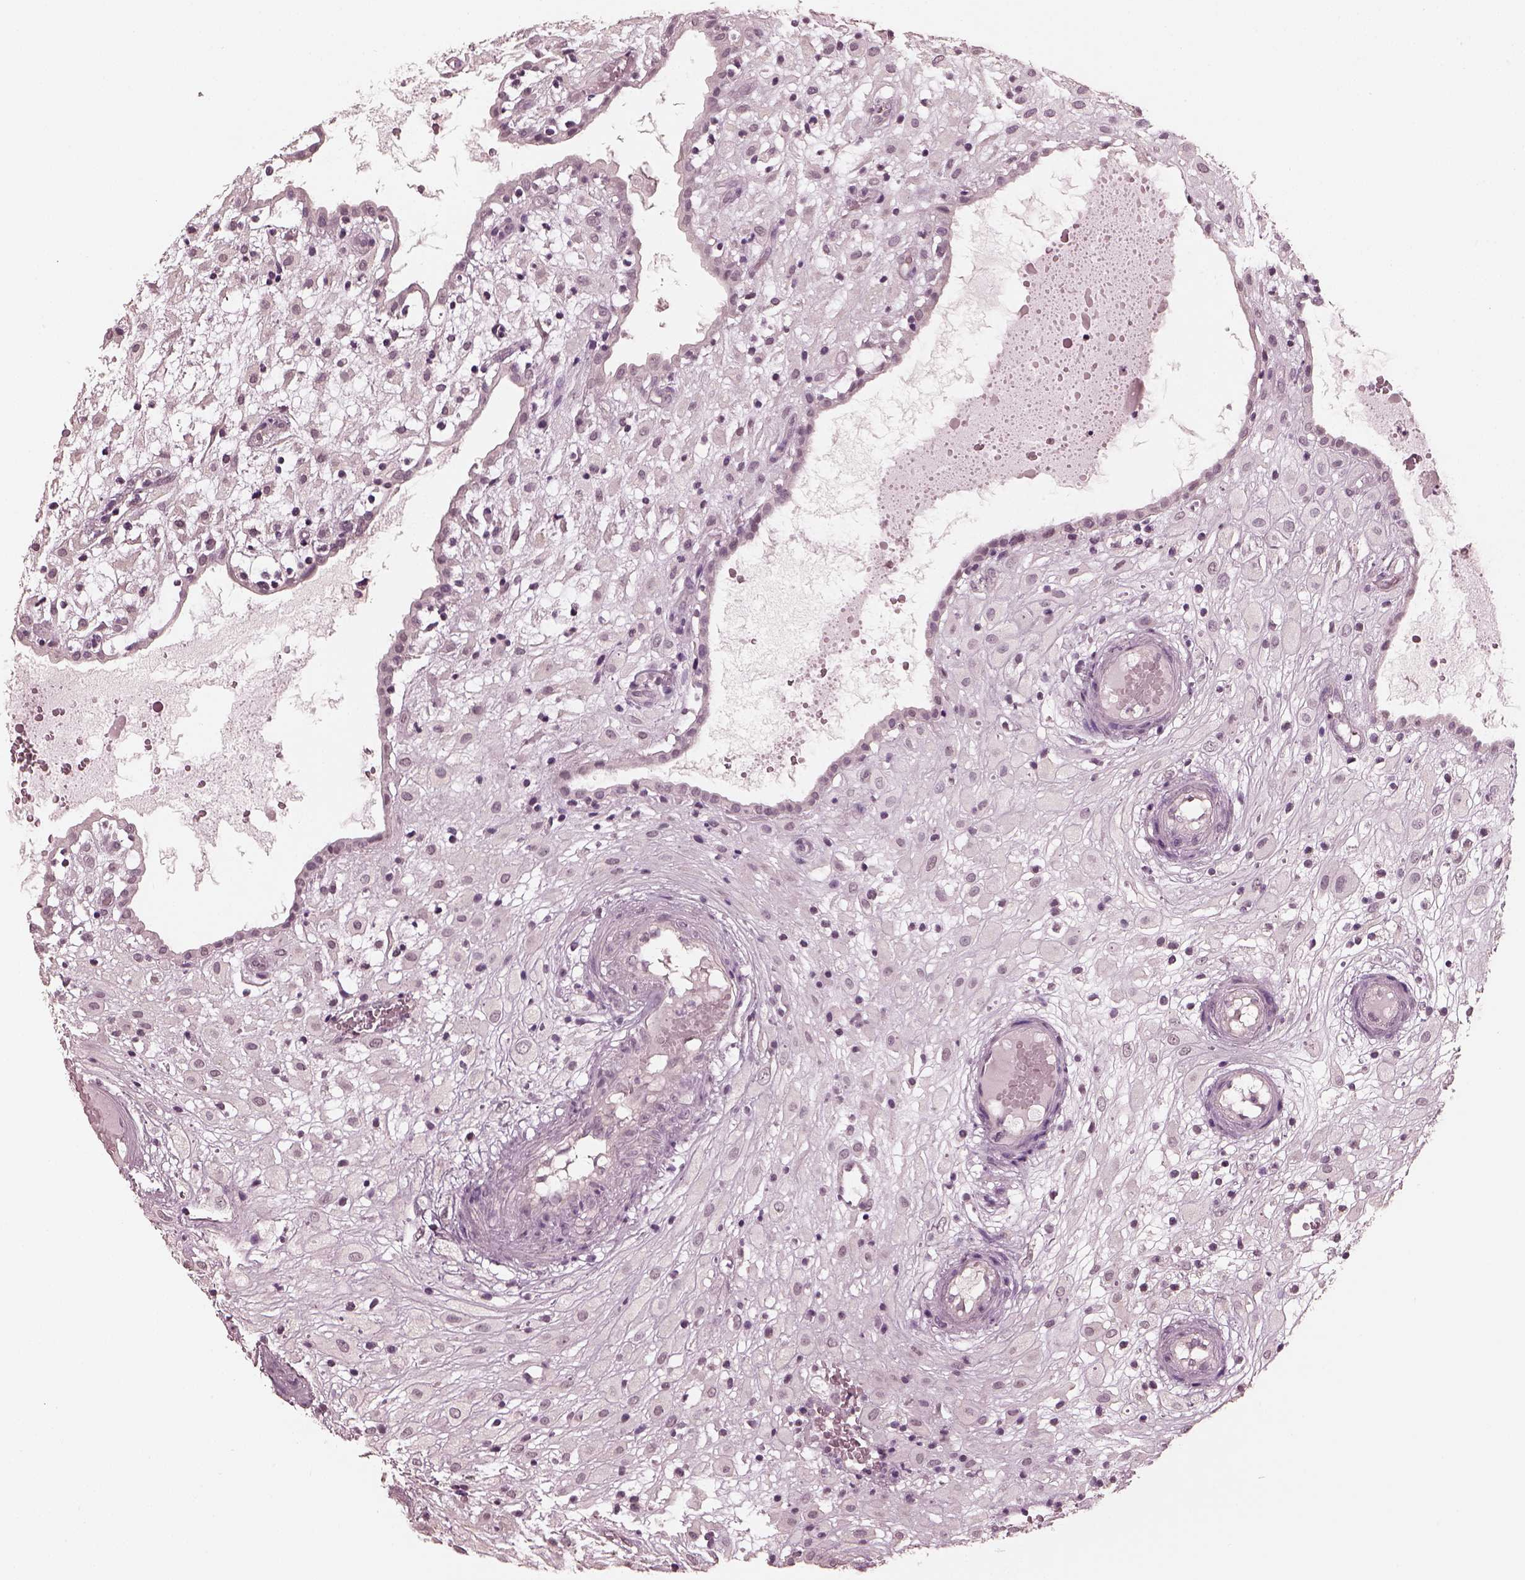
{"staining": {"intensity": "negative", "quantity": "none", "location": "none"}, "tissue": "placenta", "cell_type": "Decidual cells", "image_type": "normal", "snomed": [{"axis": "morphology", "description": "Normal tissue, NOS"}, {"axis": "topography", "description": "Placenta"}], "caption": "This image is of unremarkable placenta stained with immunohistochemistry (IHC) to label a protein in brown with the nuclei are counter-stained blue. There is no positivity in decidual cells.", "gene": "OPTC", "patient": {"sex": "female", "age": 24}}